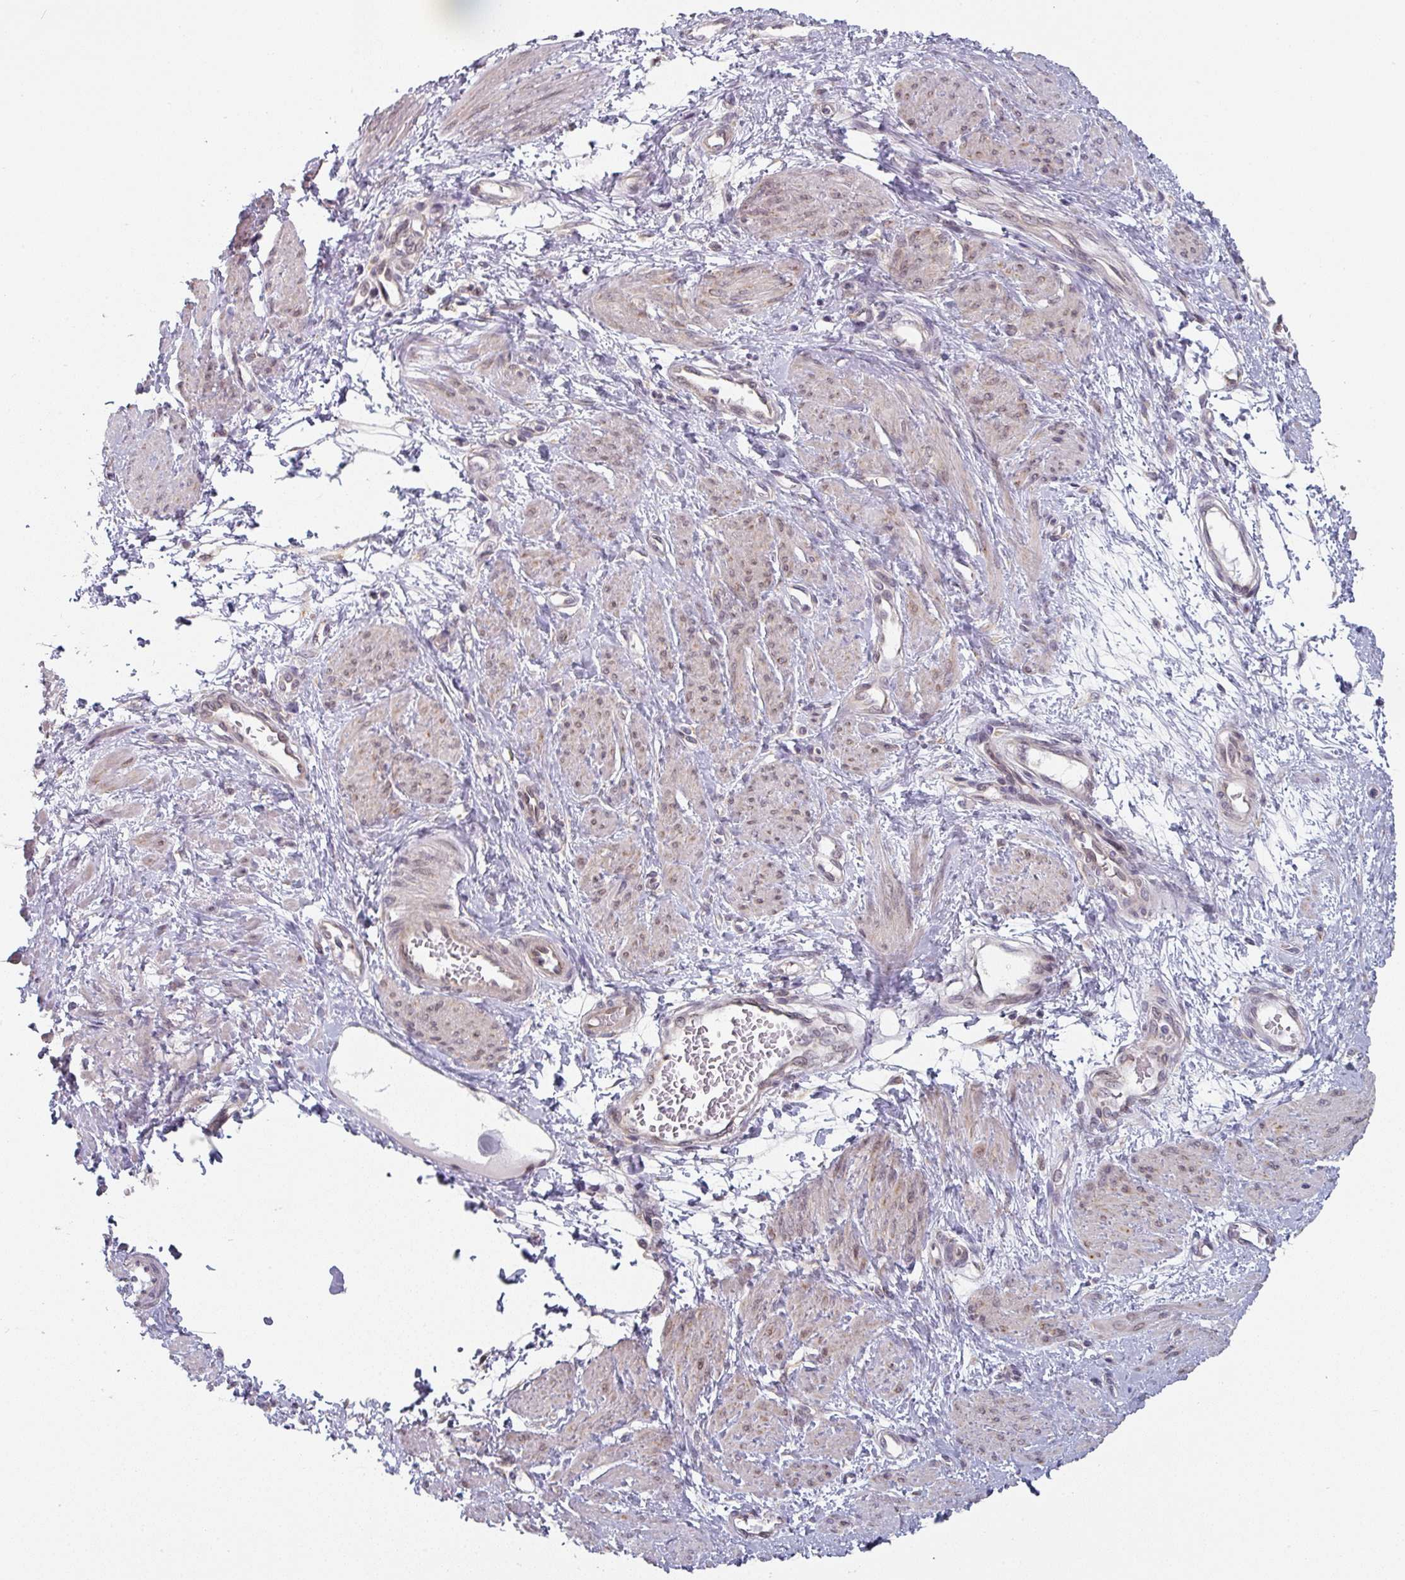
{"staining": {"intensity": "weak", "quantity": "25%-75%", "location": "cytoplasmic/membranous"}, "tissue": "smooth muscle", "cell_type": "Smooth muscle cells", "image_type": "normal", "snomed": [{"axis": "morphology", "description": "Normal tissue, NOS"}, {"axis": "topography", "description": "Smooth muscle"}, {"axis": "topography", "description": "Uterus"}], "caption": "Immunohistochemistry (IHC) of unremarkable human smooth muscle demonstrates low levels of weak cytoplasmic/membranous expression in about 25%-75% of smooth muscle cells.", "gene": "TAPT1", "patient": {"sex": "female", "age": 39}}